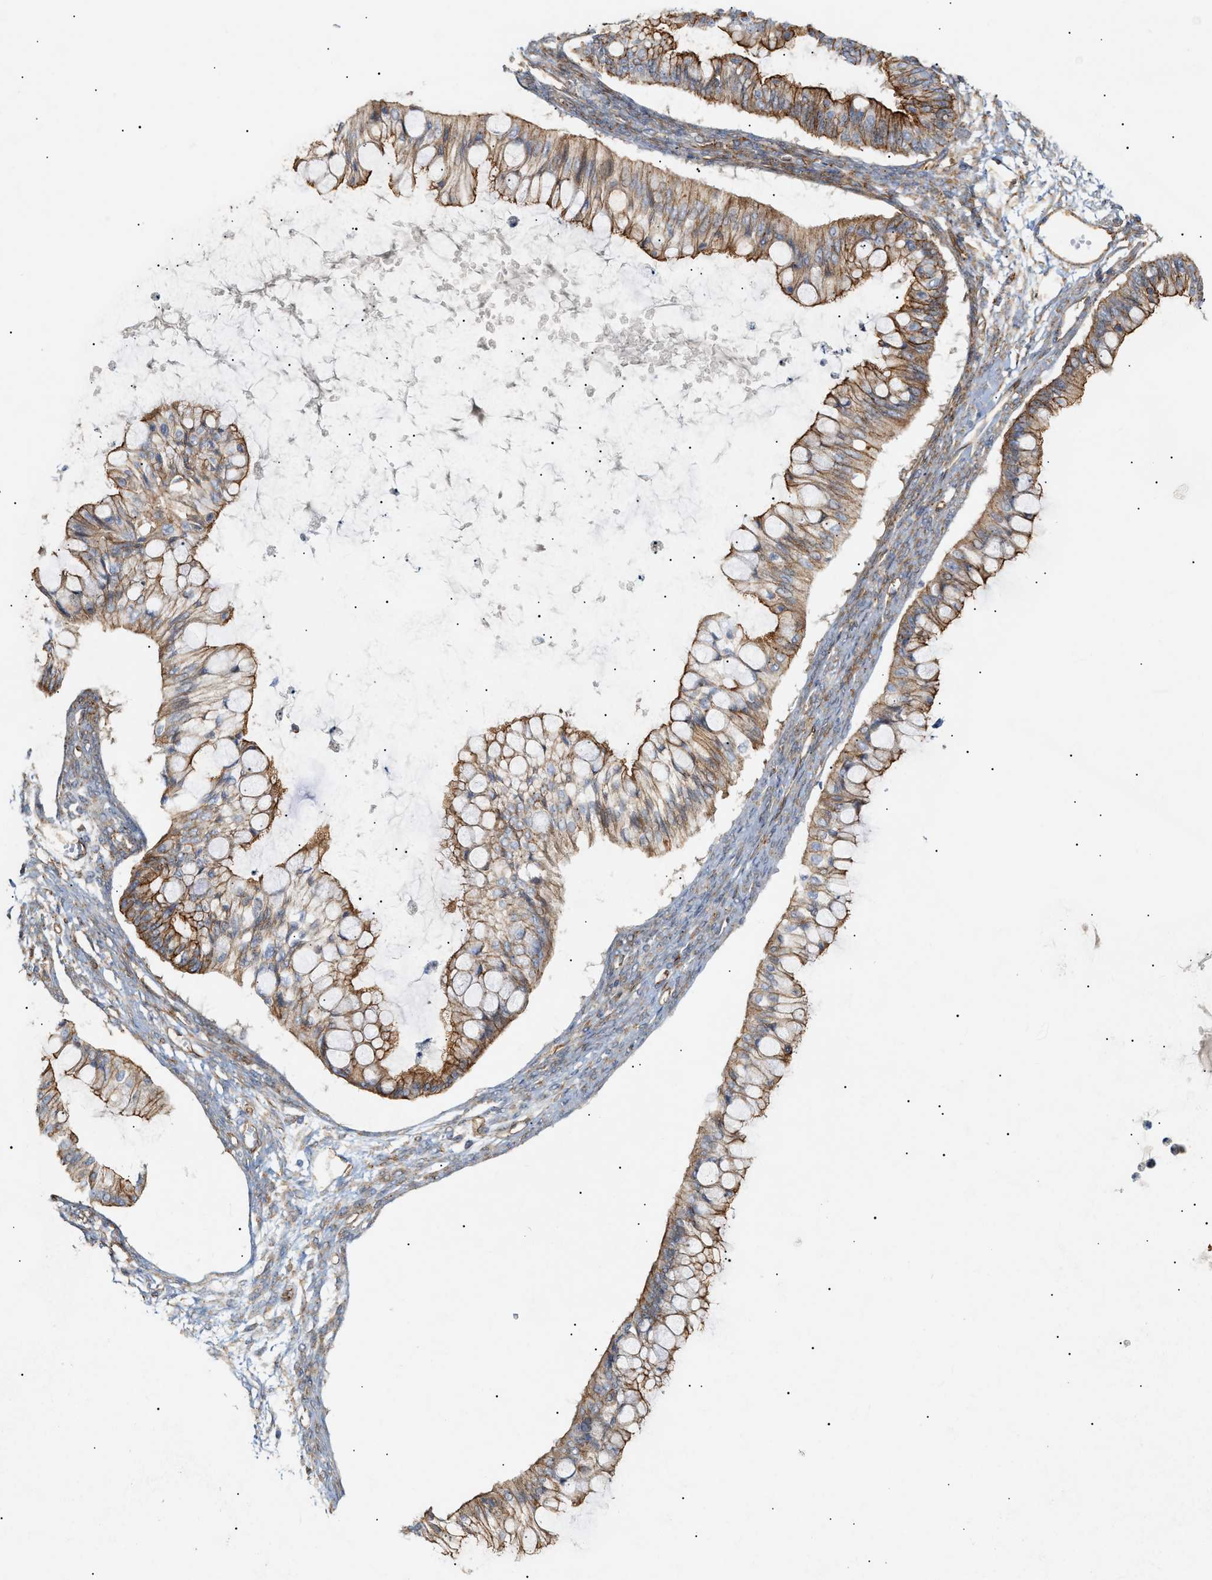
{"staining": {"intensity": "moderate", "quantity": ">75%", "location": "cytoplasmic/membranous"}, "tissue": "ovarian cancer", "cell_type": "Tumor cells", "image_type": "cancer", "snomed": [{"axis": "morphology", "description": "Cystadenocarcinoma, mucinous, NOS"}, {"axis": "topography", "description": "Ovary"}], "caption": "High-power microscopy captured an immunohistochemistry photomicrograph of ovarian cancer, revealing moderate cytoplasmic/membranous positivity in about >75% of tumor cells.", "gene": "ZFHX2", "patient": {"sex": "female", "age": 57}}